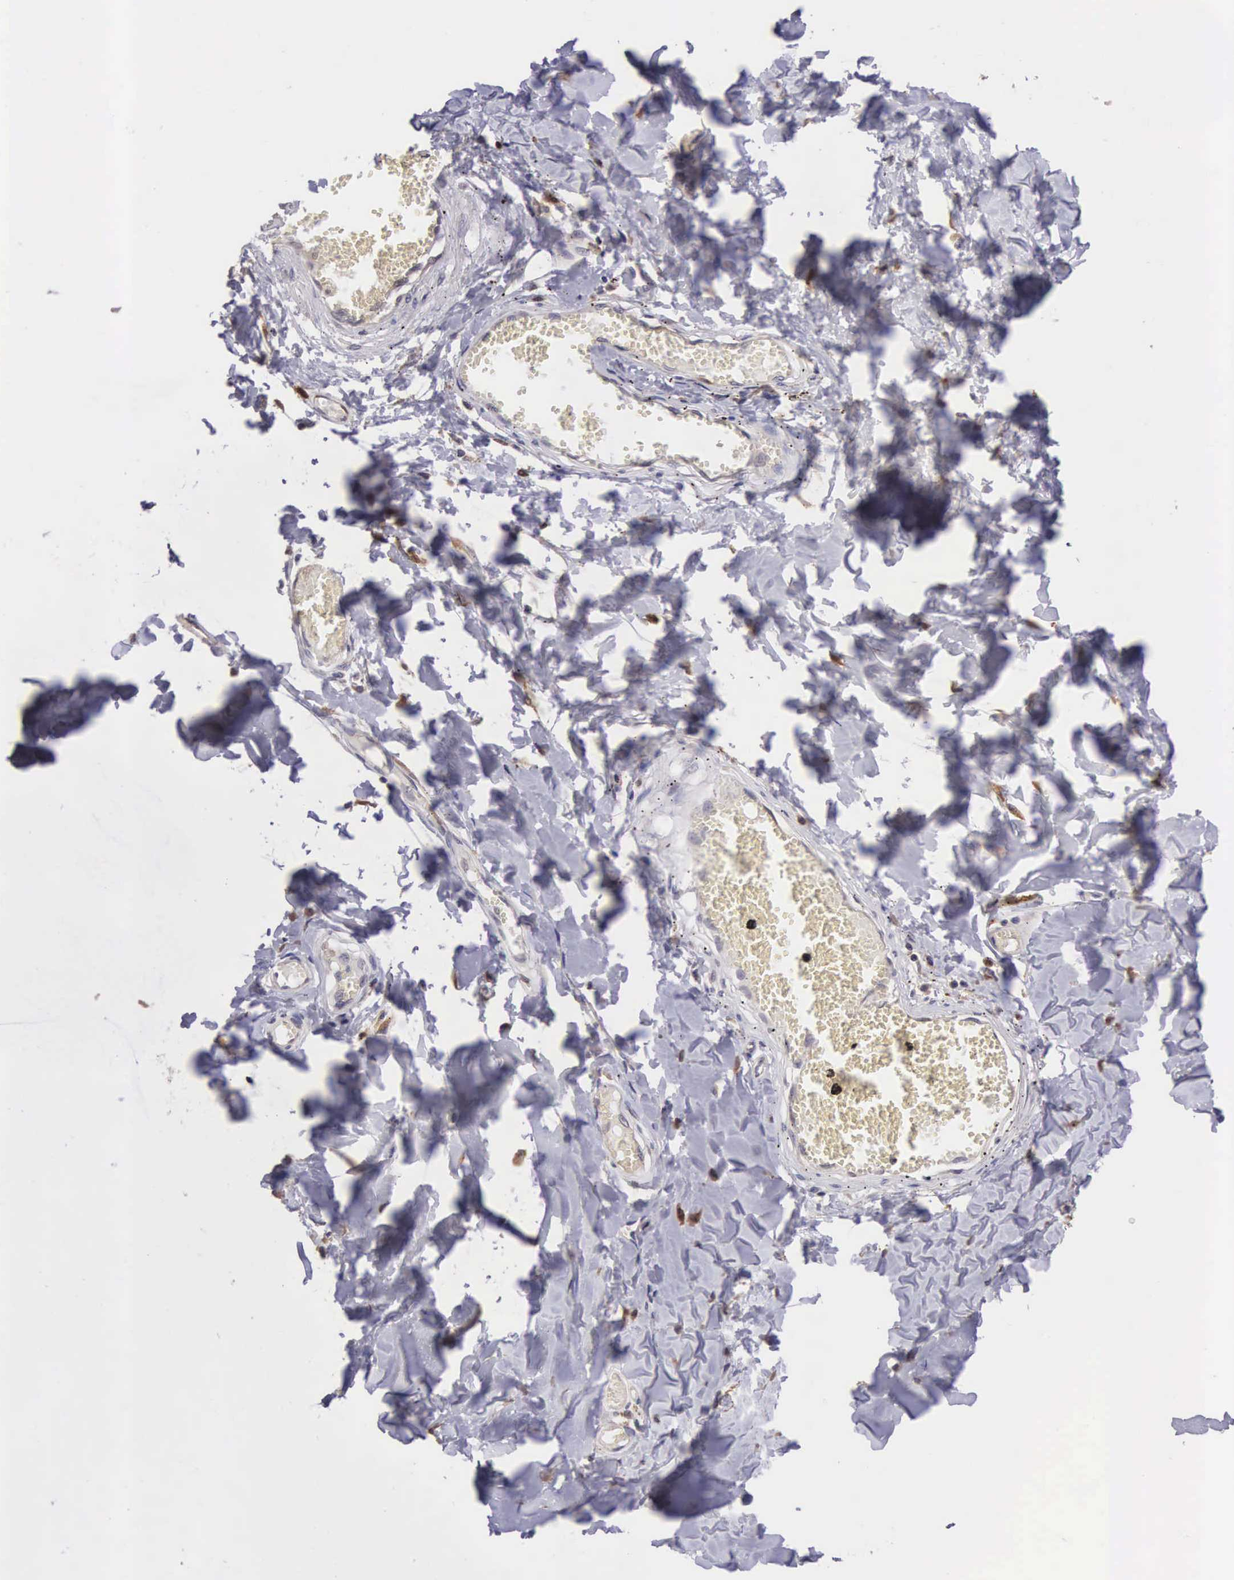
{"staining": {"intensity": "moderate", "quantity": "<25%", "location": "cytoplasmic/membranous"}, "tissue": "adipose tissue", "cell_type": "Adipocytes", "image_type": "normal", "snomed": [{"axis": "morphology", "description": "Normal tissue, NOS"}, {"axis": "morphology", "description": "Sarcoma, NOS"}, {"axis": "topography", "description": "Skin"}, {"axis": "topography", "description": "Soft tissue"}], "caption": "The histopathology image shows a brown stain indicating the presence of a protein in the cytoplasmic/membranous of adipocytes in adipose tissue.", "gene": "CDC45", "patient": {"sex": "female", "age": 51}}